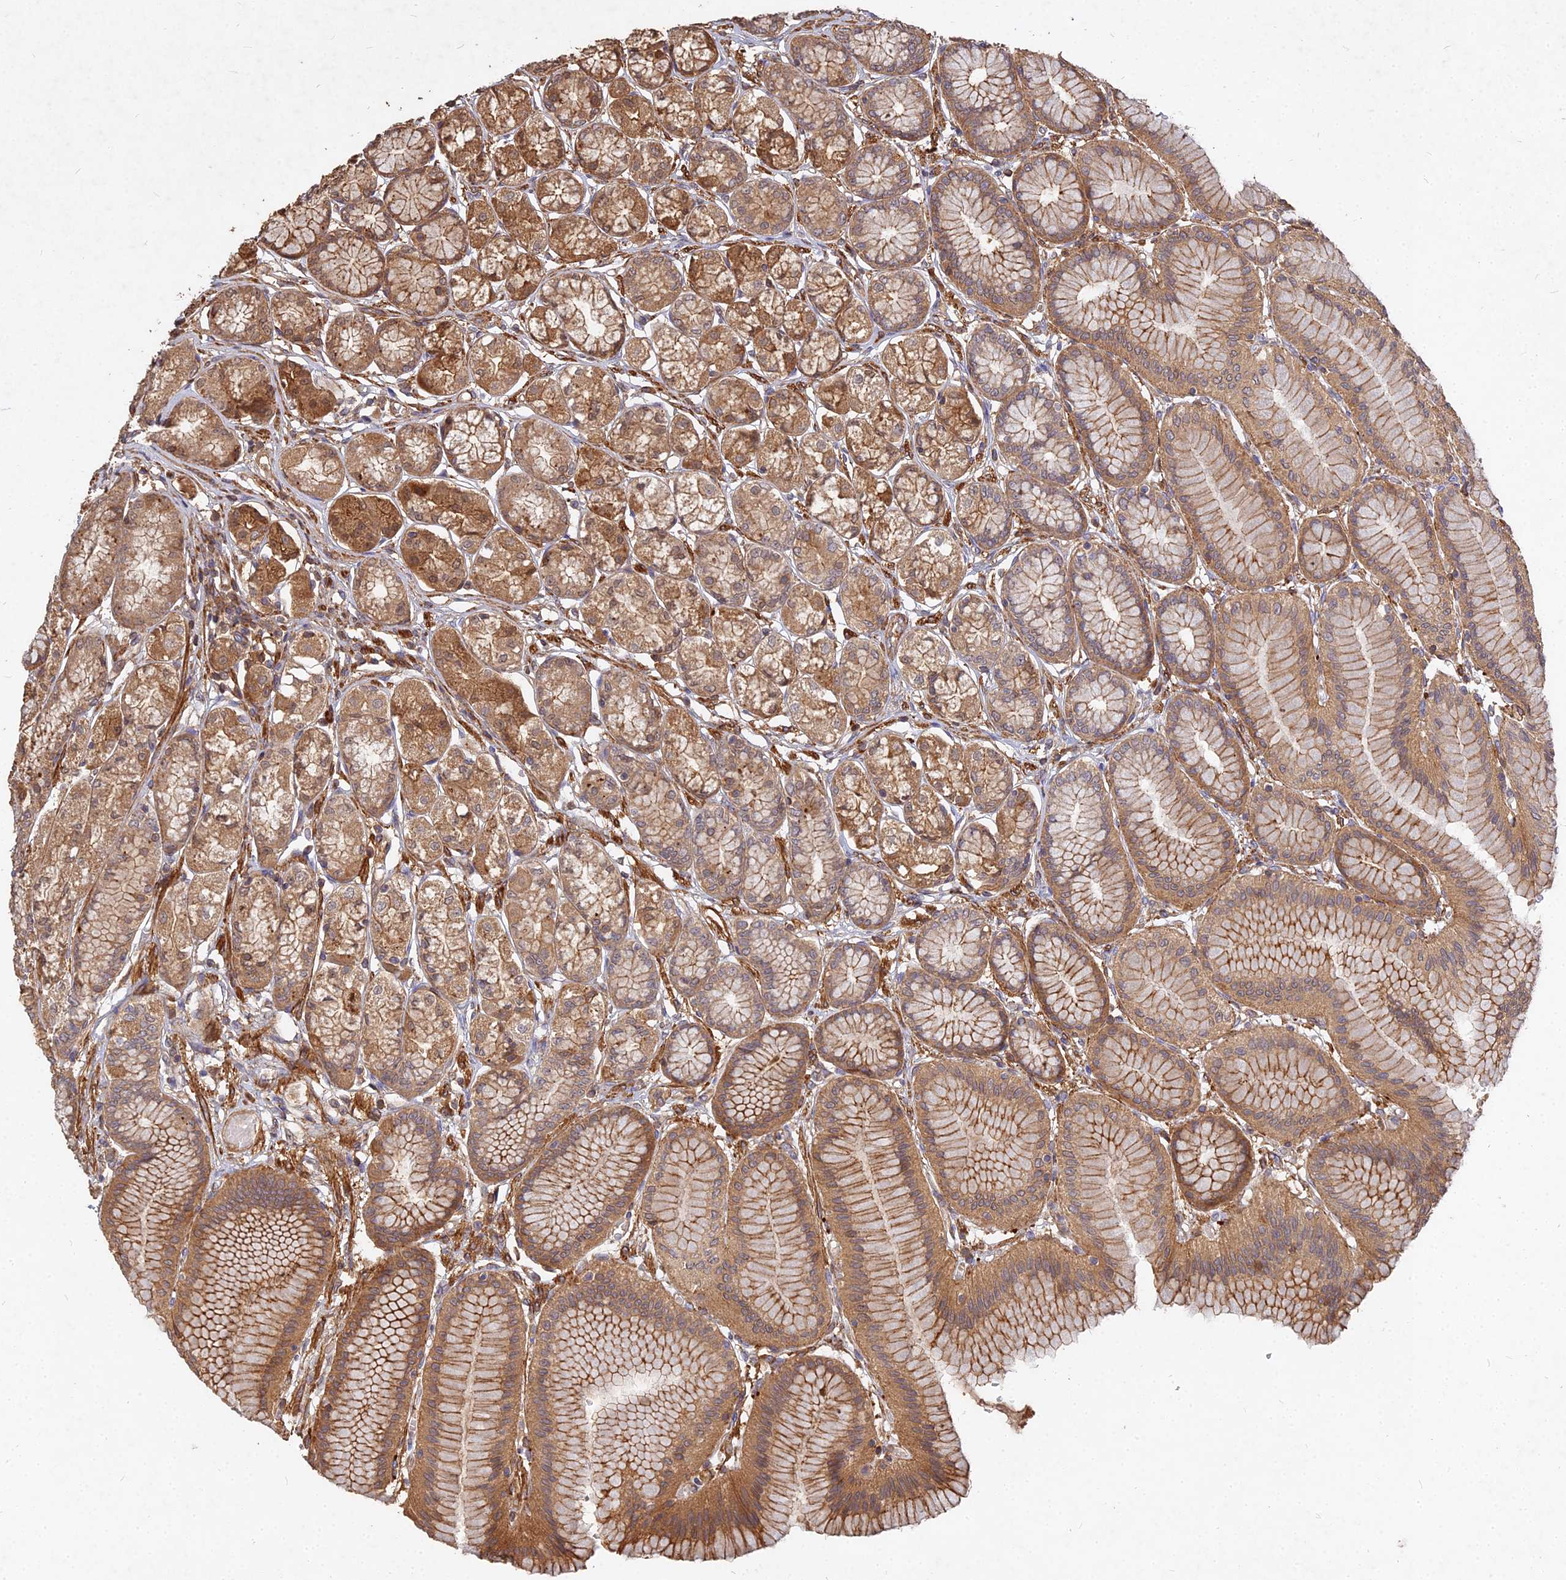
{"staining": {"intensity": "strong", "quantity": ">75%", "location": "cytoplasmic/membranous,nuclear"}, "tissue": "stomach", "cell_type": "Glandular cells", "image_type": "normal", "snomed": [{"axis": "morphology", "description": "Normal tissue, NOS"}, {"axis": "morphology", "description": "Adenocarcinoma, NOS"}, {"axis": "morphology", "description": "Adenocarcinoma, High grade"}, {"axis": "topography", "description": "Stomach, upper"}, {"axis": "topography", "description": "Stomach"}], "caption": "Strong cytoplasmic/membranous,nuclear staining for a protein is identified in about >75% of glandular cells of unremarkable stomach using immunohistochemistry (IHC).", "gene": "UBE2W", "patient": {"sex": "female", "age": 65}}